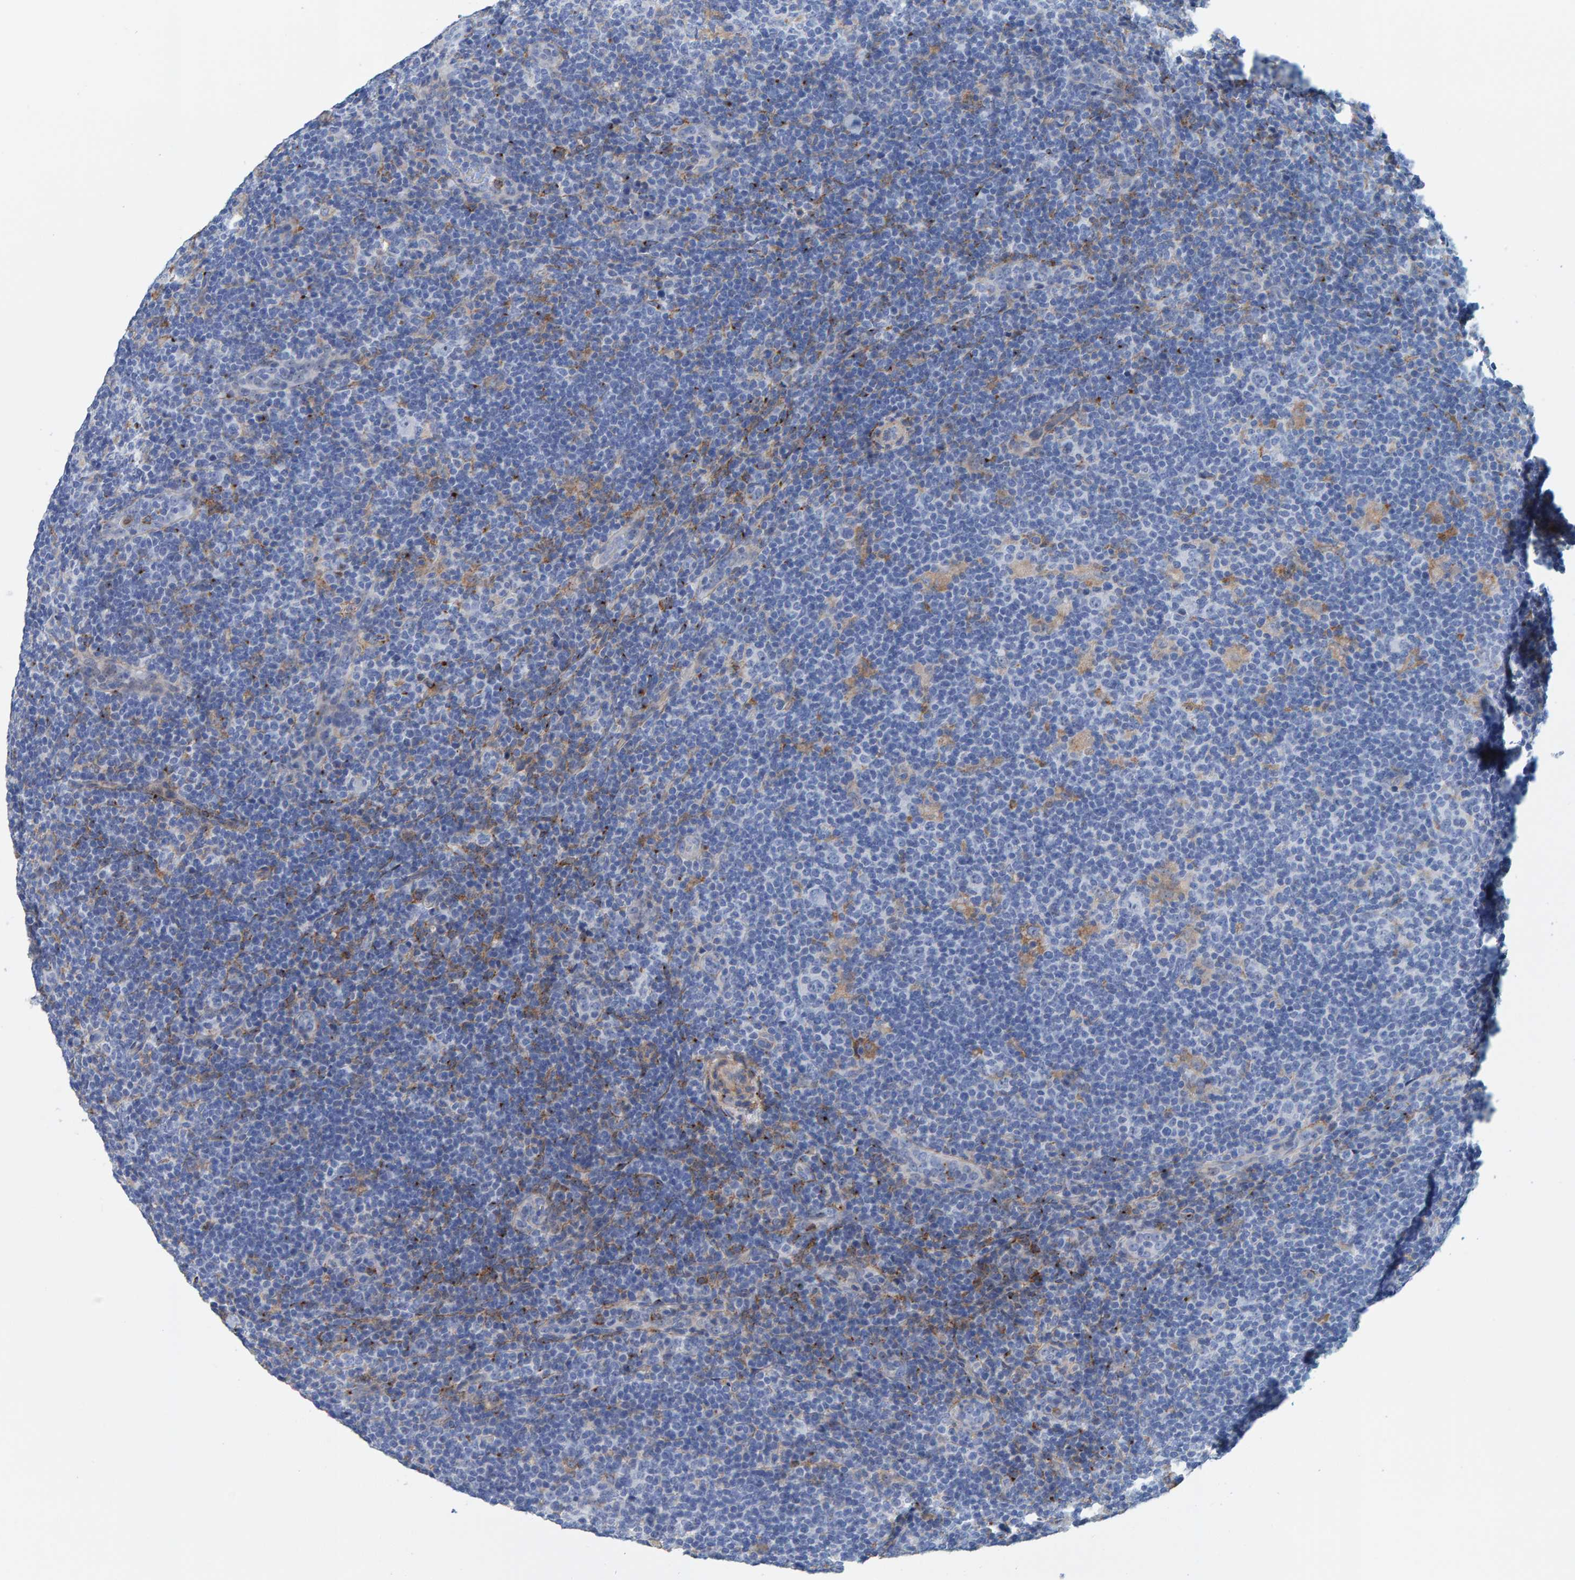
{"staining": {"intensity": "negative", "quantity": "none", "location": "none"}, "tissue": "lymphoma", "cell_type": "Tumor cells", "image_type": "cancer", "snomed": [{"axis": "morphology", "description": "Hodgkin's disease, NOS"}, {"axis": "topography", "description": "Lymph node"}], "caption": "High magnification brightfield microscopy of Hodgkin's disease stained with DAB (brown) and counterstained with hematoxylin (blue): tumor cells show no significant expression.", "gene": "LRP1", "patient": {"sex": "female", "age": 57}}